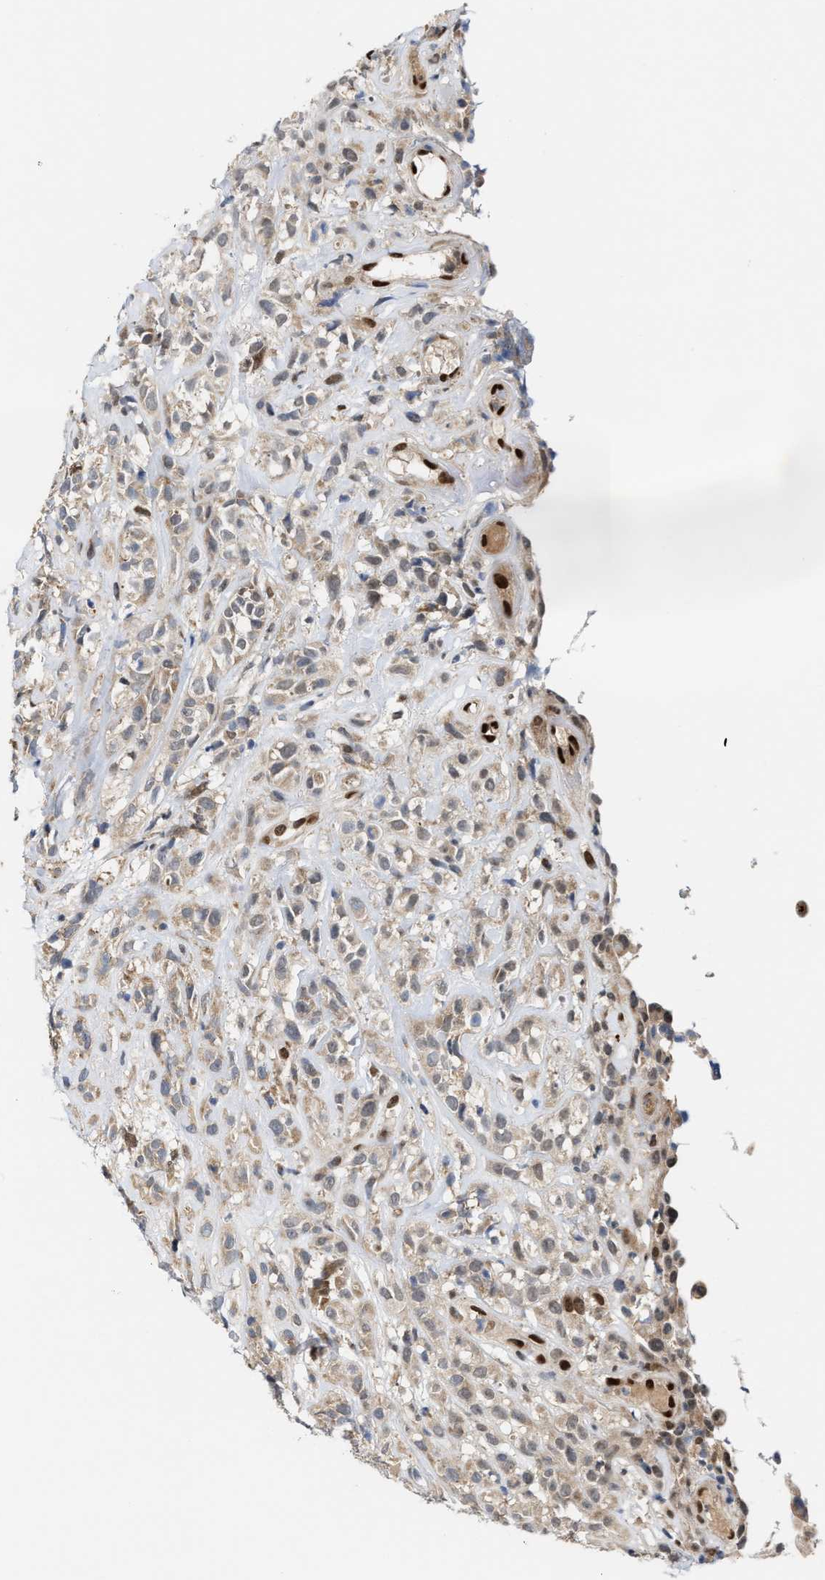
{"staining": {"intensity": "moderate", "quantity": ">75%", "location": "cytoplasmic/membranous"}, "tissue": "head and neck cancer", "cell_type": "Tumor cells", "image_type": "cancer", "snomed": [{"axis": "morphology", "description": "Normal tissue, NOS"}, {"axis": "morphology", "description": "Squamous cell carcinoma, NOS"}, {"axis": "topography", "description": "Cartilage tissue"}, {"axis": "topography", "description": "Head-Neck"}], "caption": "An immunohistochemistry (IHC) photomicrograph of tumor tissue is shown. Protein staining in brown shows moderate cytoplasmic/membranous positivity in head and neck cancer within tumor cells.", "gene": "TCF4", "patient": {"sex": "male", "age": 62}}